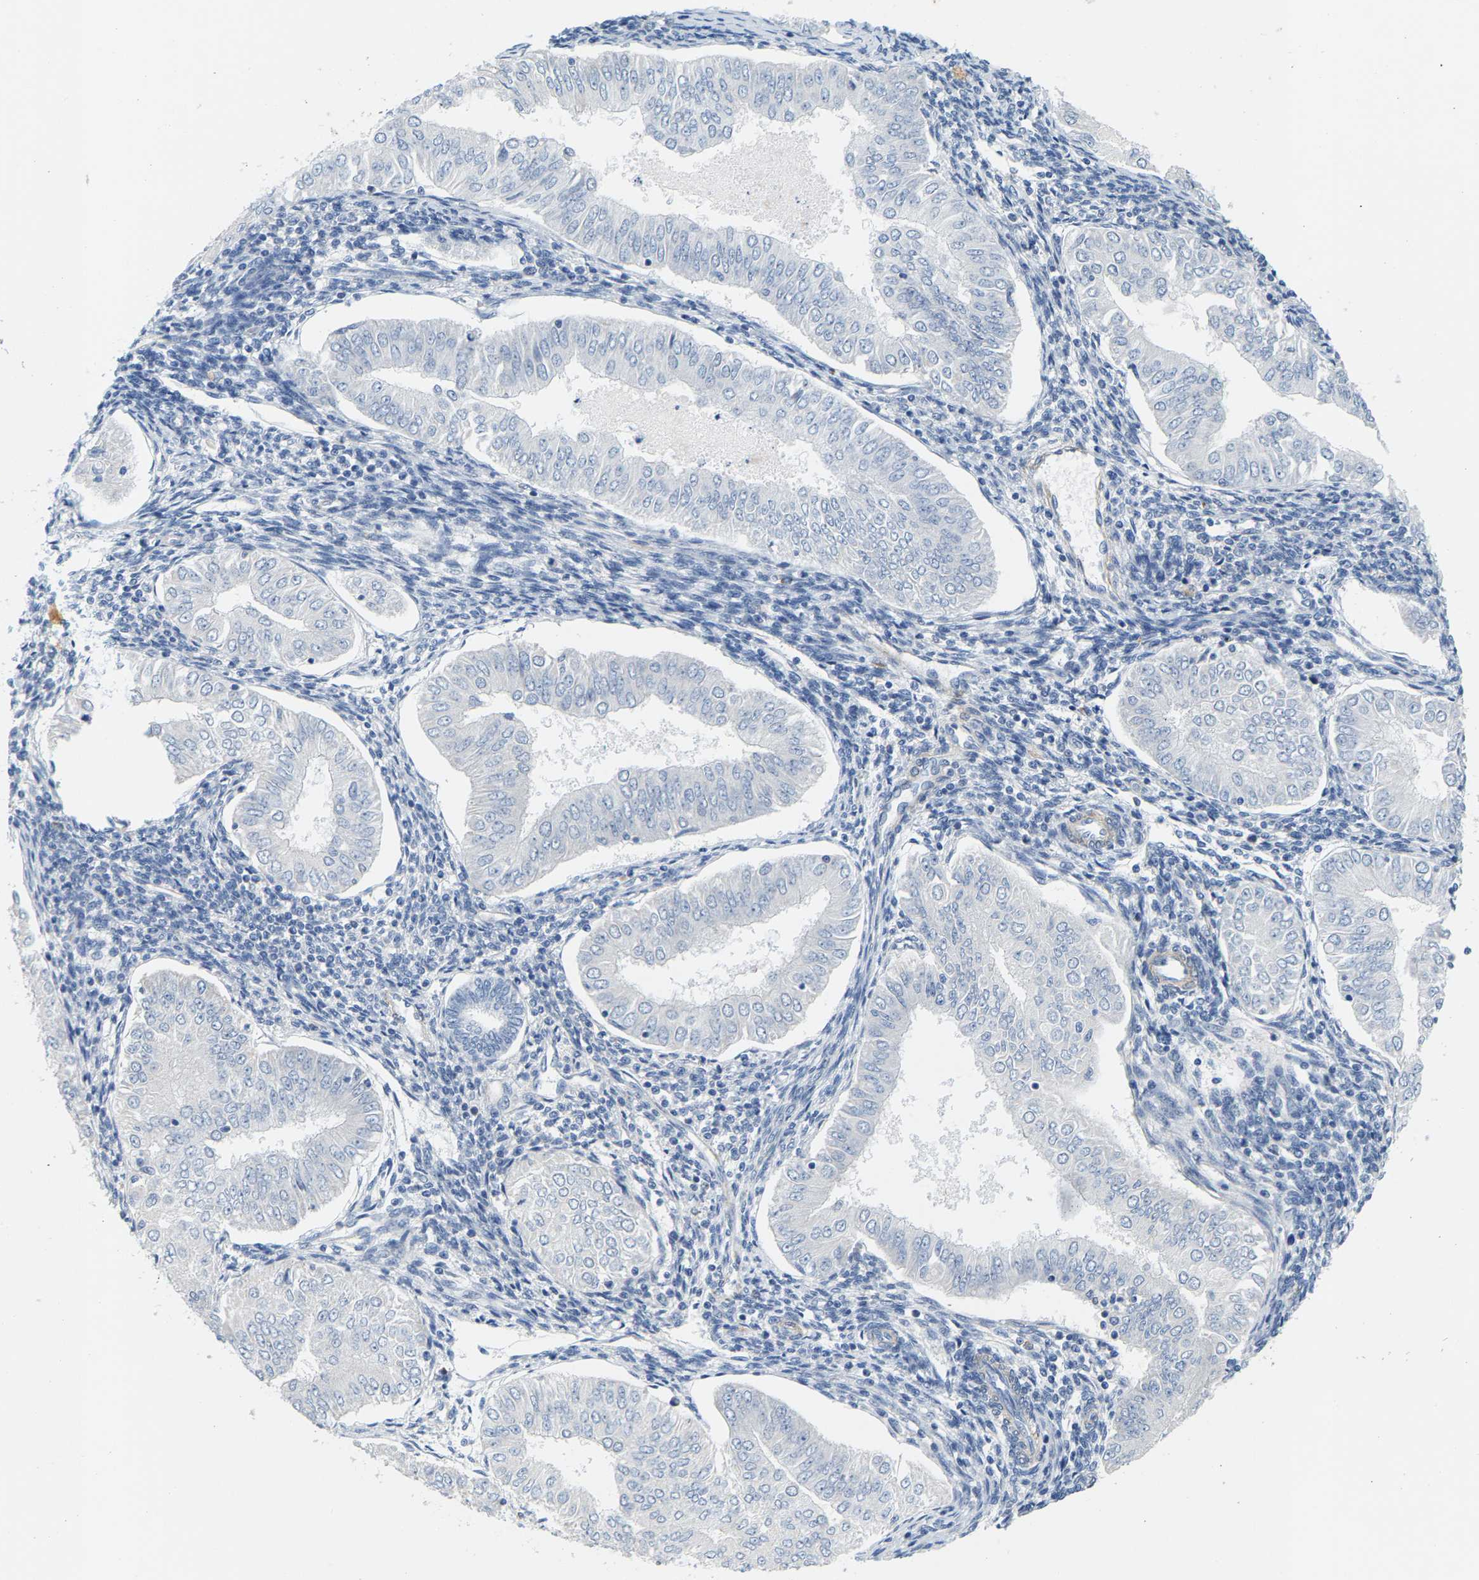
{"staining": {"intensity": "negative", "quantity": "none", "location": "none"}, "tissue": "endometrial cancer", "cell_type": "Tumor cells", "image_type": "cancer", "snomed": [{"axis": "morphology", "description": "Normal tissue, NOS"}, {"axis": "morphology", "description": "Adenocarcinoma, NOS"}, {"axis": "topography", "description": "Endometrium"}], "caption": "High power microscopy histopathology image of an IHC micrograph of endometrial cancer (adenocarcinoma), revealing no significant expression in tumor cells.", "gene": "SHMT2", "patient": {"sex": "female", "age": 53}}